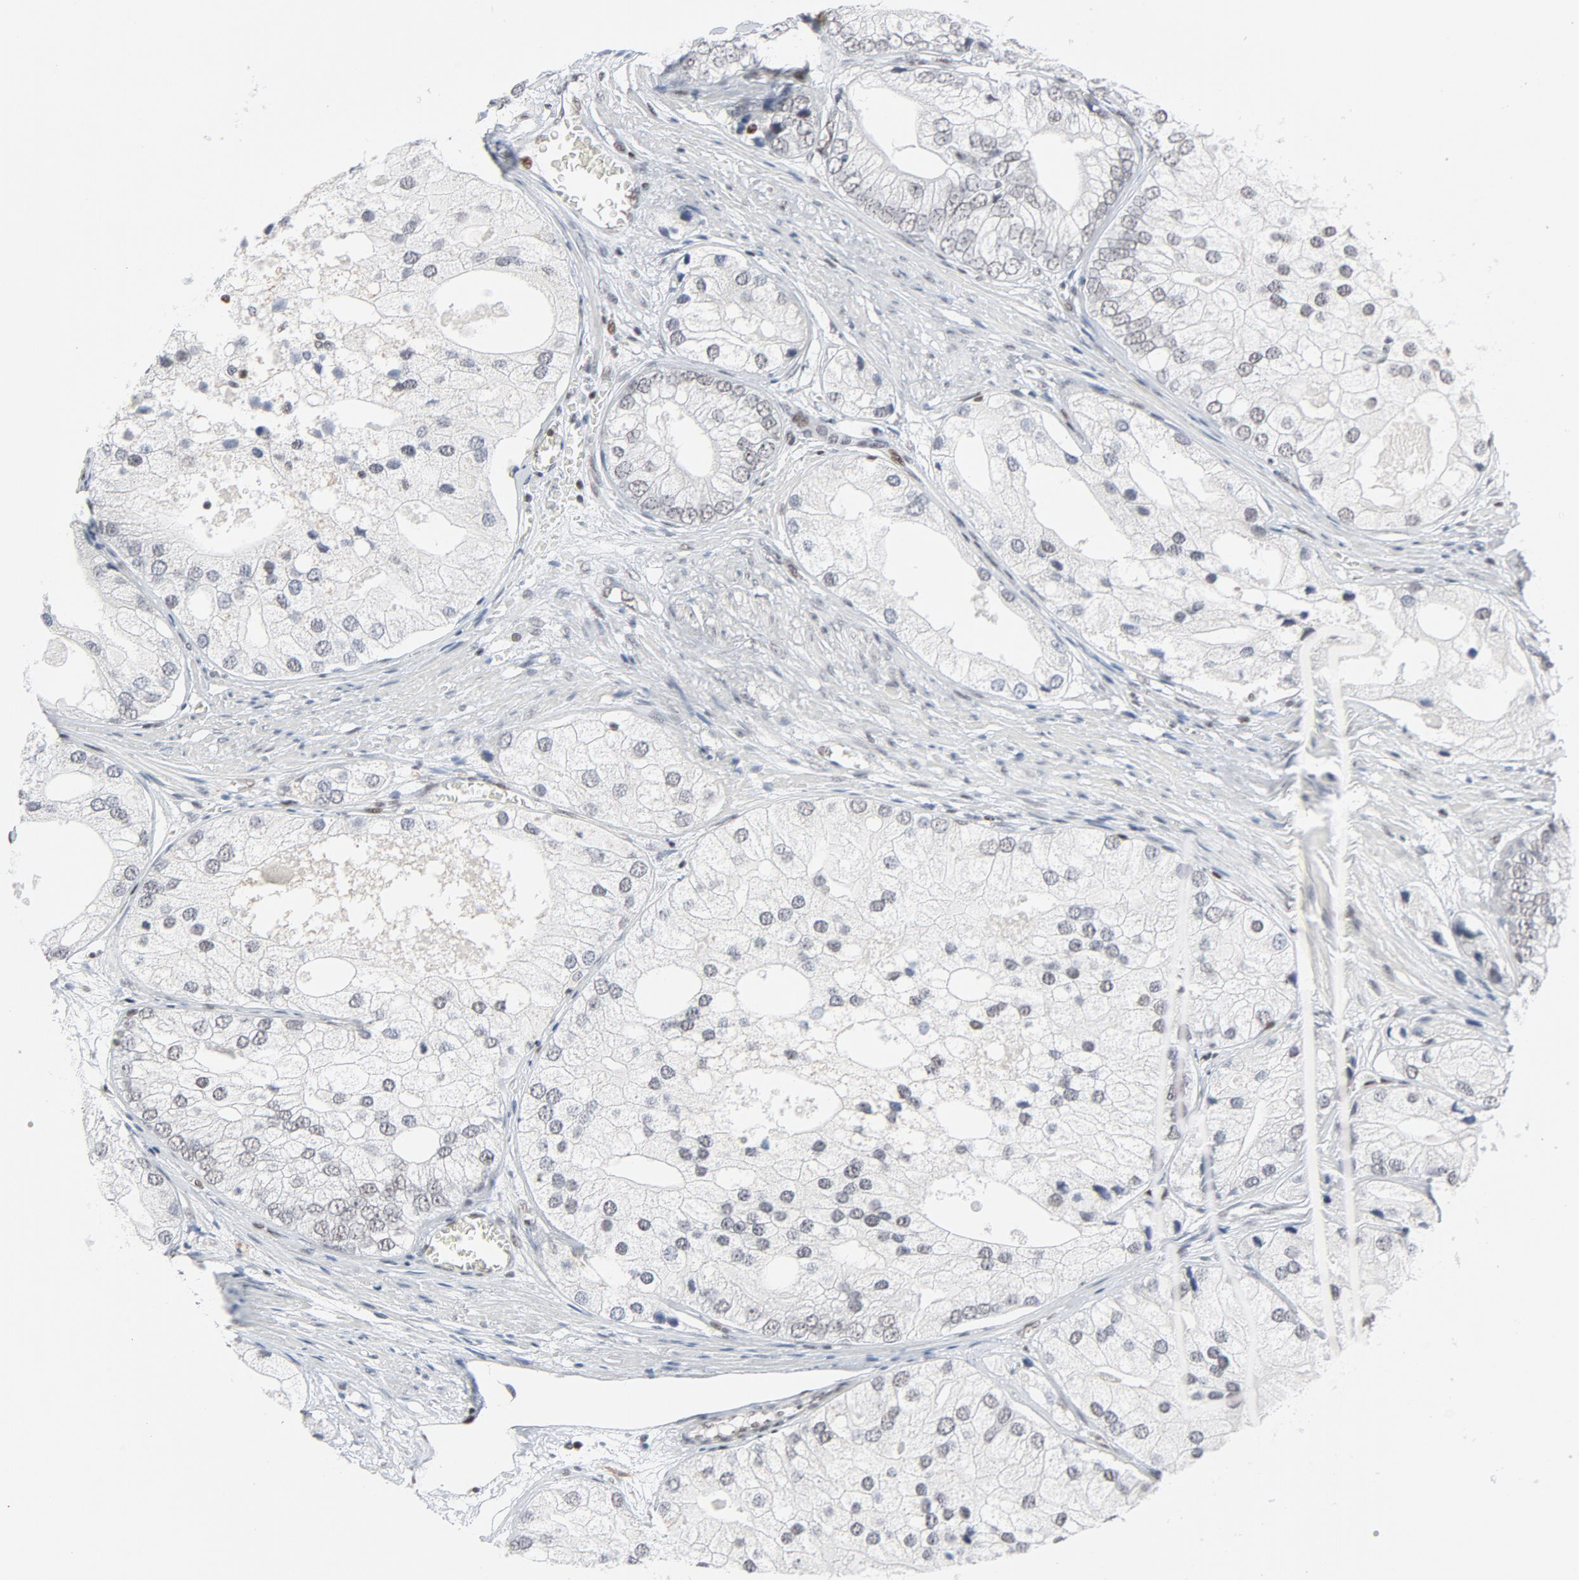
{"staining": {"intensity": "negative", "quantity": "none", "location": "none"}, "tissue": "prostate cancer", "cell_type": "Tumor cells", "image_type": "cancer", "snomed": [{"axis": "morphology", "description": "Adenocarcinoma, Low grade"}, {"axis": "topography", "description": "Prostate"}], "caption": "This is an immunohistochemistry (IHC) histopathology image of human prostate cancer. There is no staining in tumor cells.", "gene": "GABPA", "patient": {"sex": "male", "age": 69}}